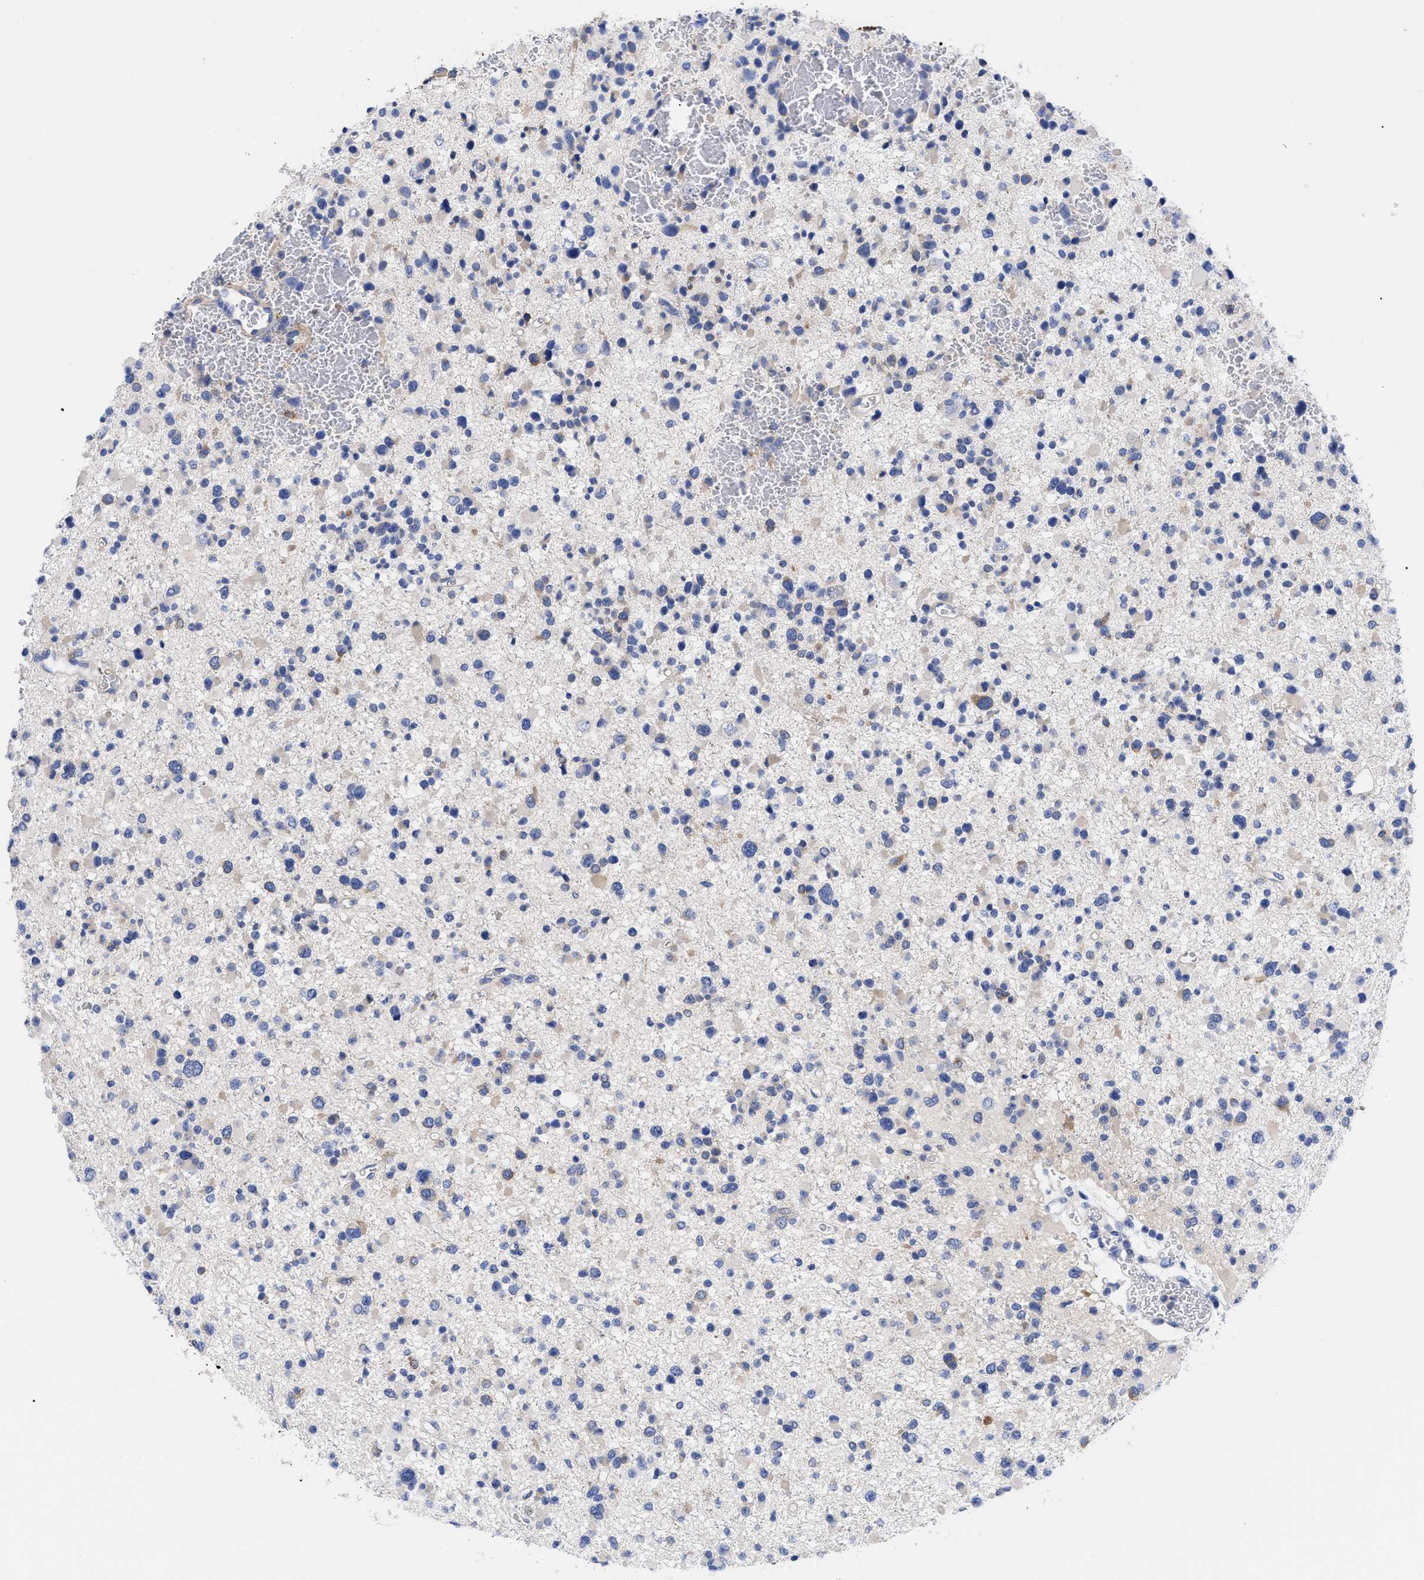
{"staining": {"intensity": "moderate", "quantity": "<25%", "location": "cytoplasmic/membranous"}, "tissue": "glioma", "cell_type": "Tumor cells", "image_type": "cancer", "snomed": [{"axis": "morphology", "description": "Glioma, malignant, Low grade"}, {"axis": "topography", "description": "Brain"}], "caption": "Immunohistochemistry photomicrograph of human glioma stained for a protein (brown), which demonstrates low levels of moderate cytoplasmic/membranous positivity in about <25% of tumor cells.", "gene": "RBKS", "patient": {"sex": "female", "age": 22}}